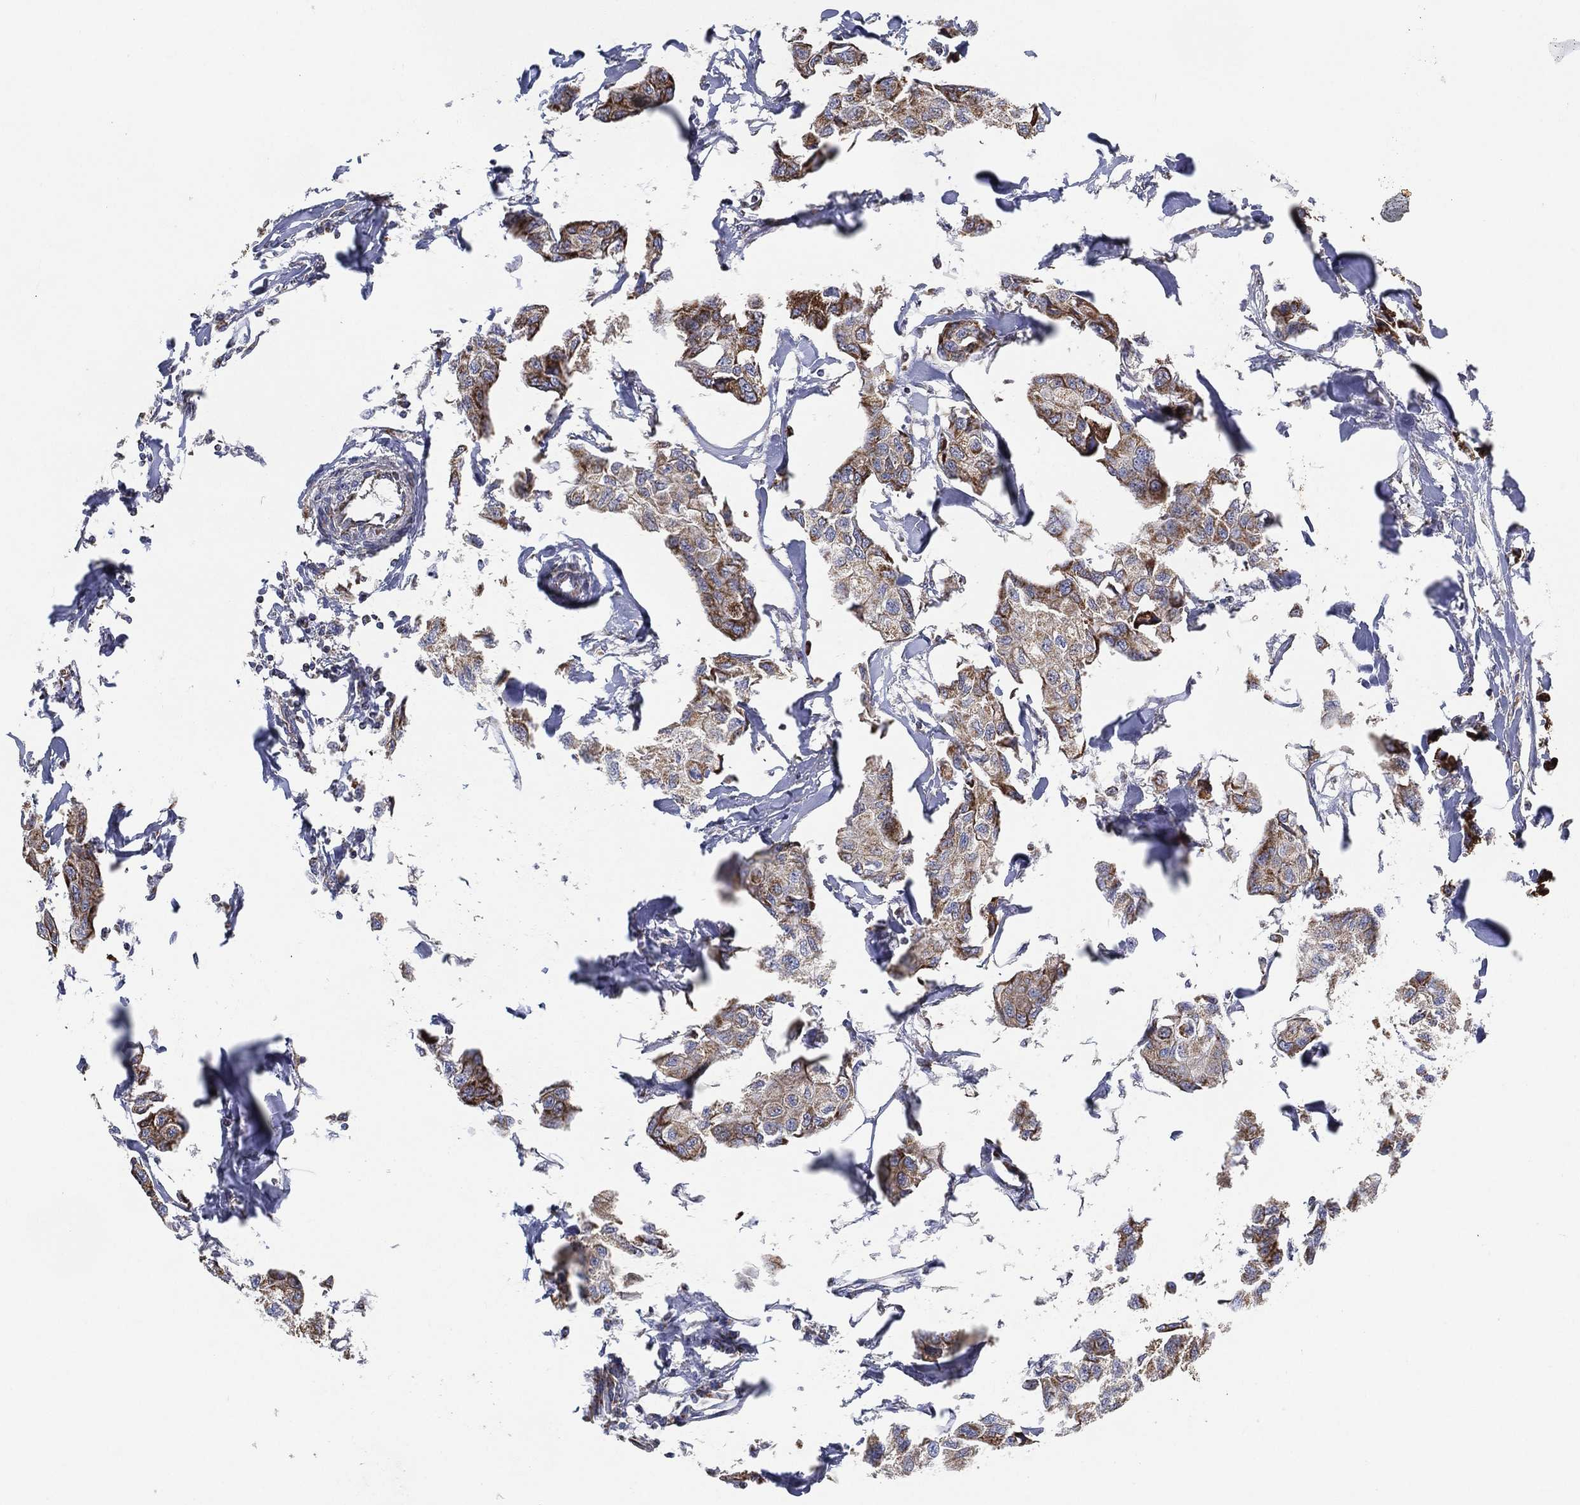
{"staining": {"intensity": "moderate", "quantity": ">75%", "location": "cytoplasmic/membranous"}, "tissue": "breast cancer", "cell_type": "Tumor cells", "image_type": "cancer", "snomed": [{"axis": "morphology", "description": "Duct carcinoma"}, {"axis": "topography", "description": "Breast"}], "caption": "IHC histopathology image of neoplastic tissue: human breast cancer stained using immunohistochemistry displays medium levels of moderate protein expression localized specifically in the cytoplasmic/membranous of tumor cells, appearing as a cytoplasmic/membranous brown color.", "gene": "GCAT", "patient": {"sex": "female", "age": 80}}